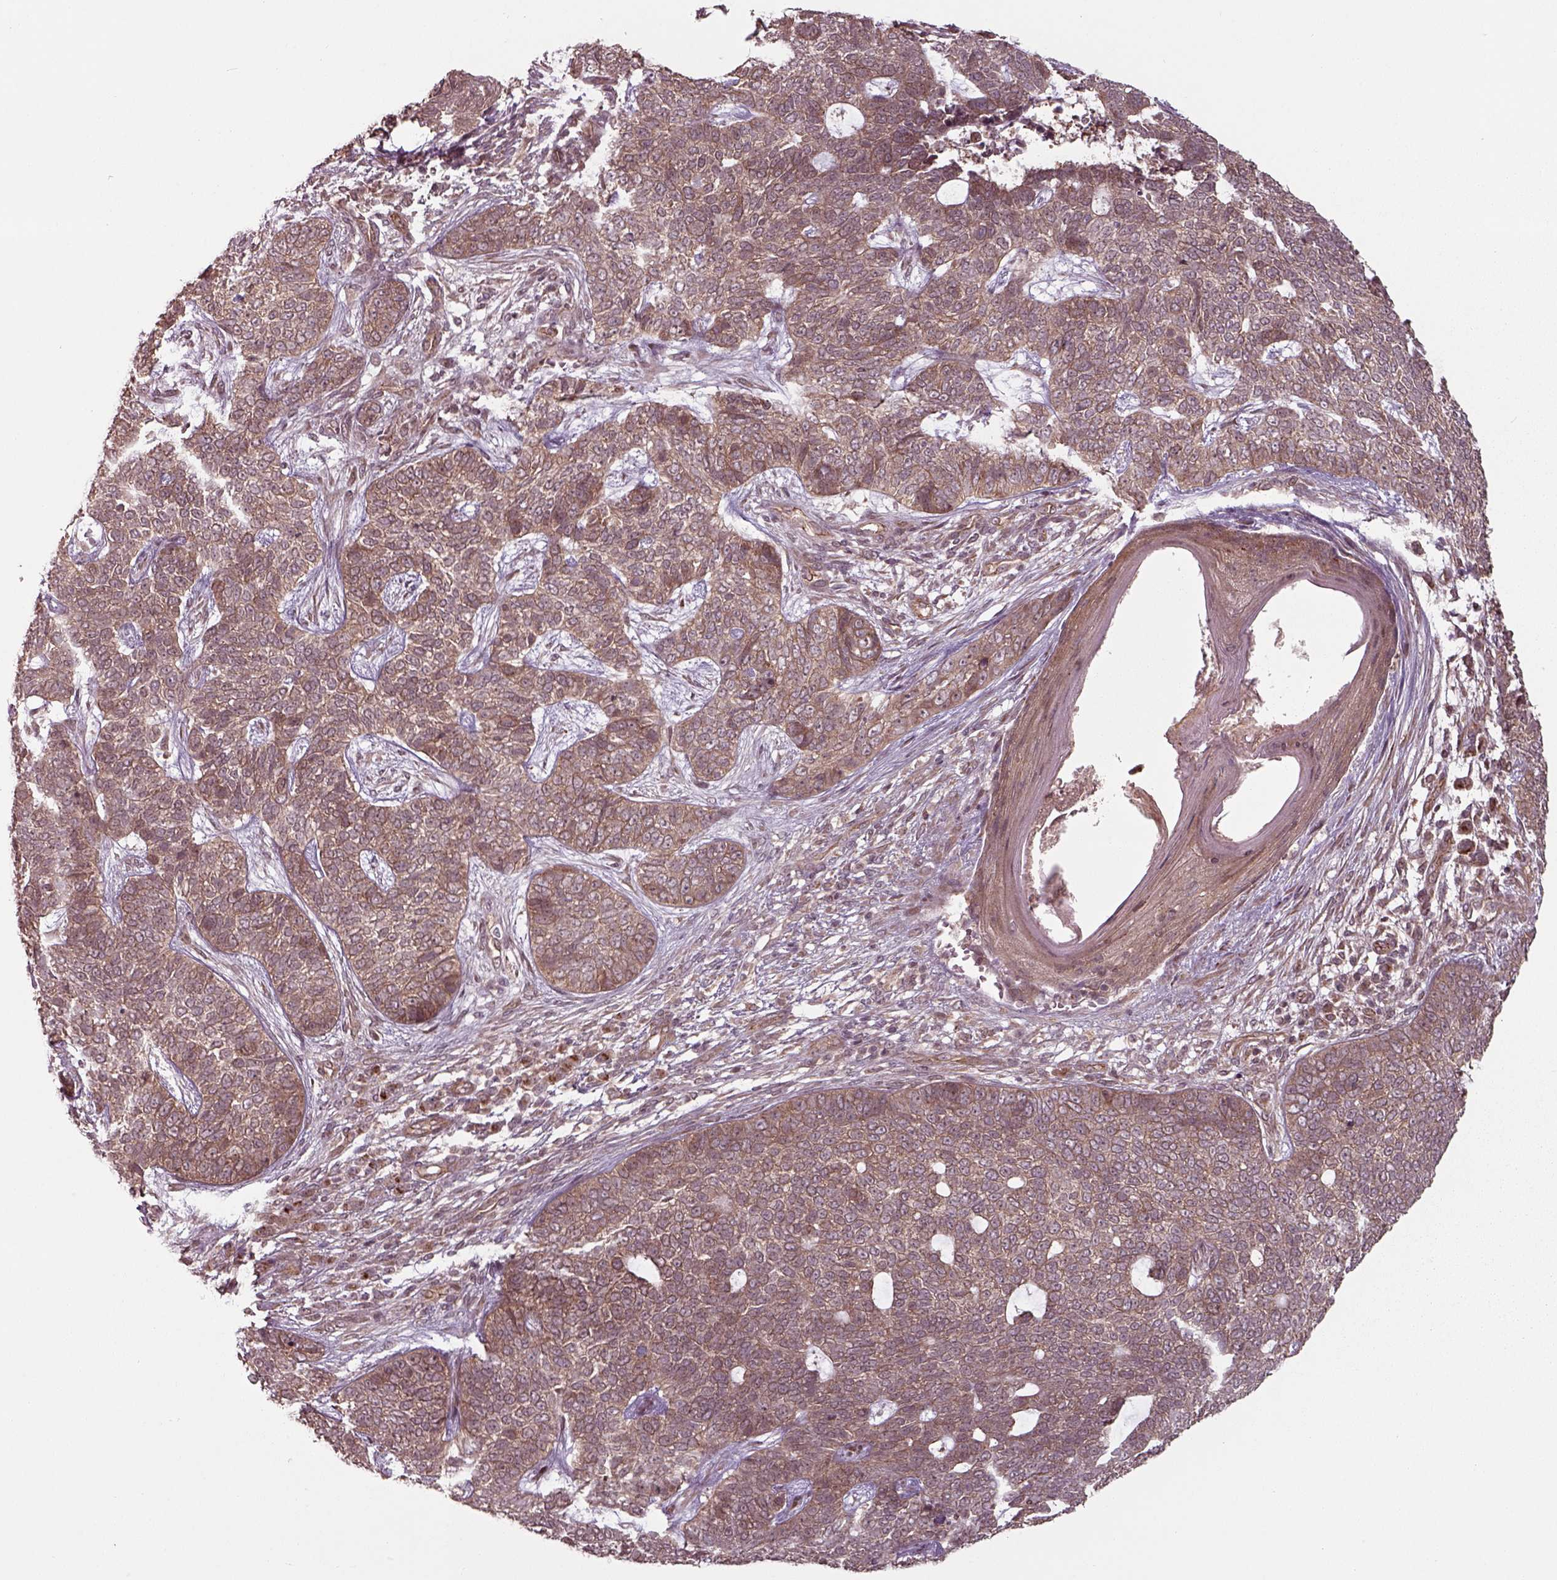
{"staining": {"intensity": "moderate", "quantity": ">75%", "location": "cytoplasmic/membranous"}, "tissue": "skin cancer", "cell_type": "Tumor cells", "image_type": "cancer", "snomed": [{"axis": "morphology", "description": "Basal cell carcinoma"}, {"axis": "topography", "description": "Skin"}], "caption": "An image showing moderate cytoplasmic/membranous staining in about >75% of tumor cells in basal cell carcinoma (skin), as visualized by brown immunohistochemical staining.", "gene": "CHMP3", "patient": {"sex": "female", "age": 69}}